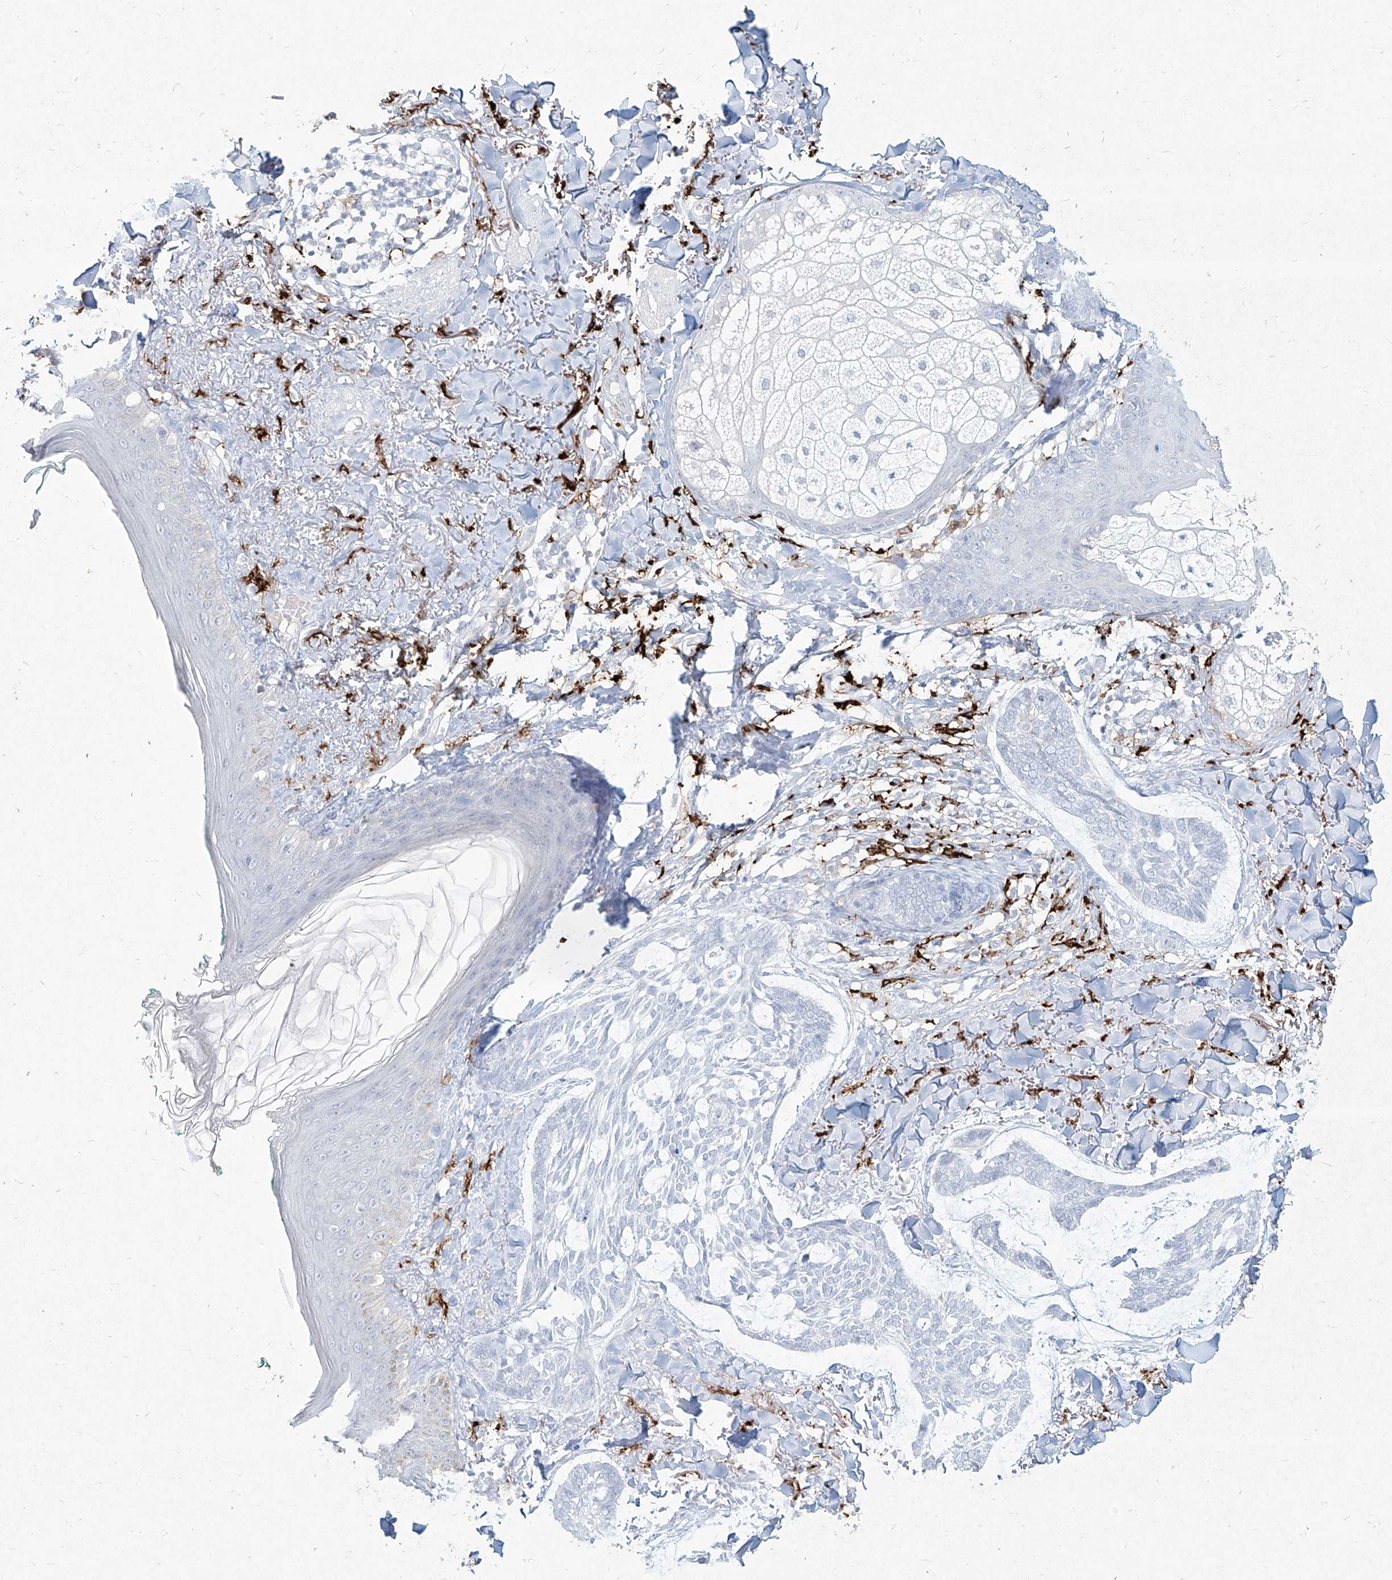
{"staining": {"intensity": "negative", "quantity": "none", "location": "none"}, "tissue": "skin cancer", "cell_type": "Tumor cells", "image_type": "cancer", "snomed": [{"axis": "morphology", "description": "Basal cell carcinoma"}, {"axis": "topography", "description": "Skin"}], "caption": "High power microscopy micrograph of an immunohistochemistry histopathology image of skin cancer, revealing no significant expression in tumor cells. Nuclei are stained in blue.", "gene": "CD209", "patient": {"sex": "male", "age": 43}}